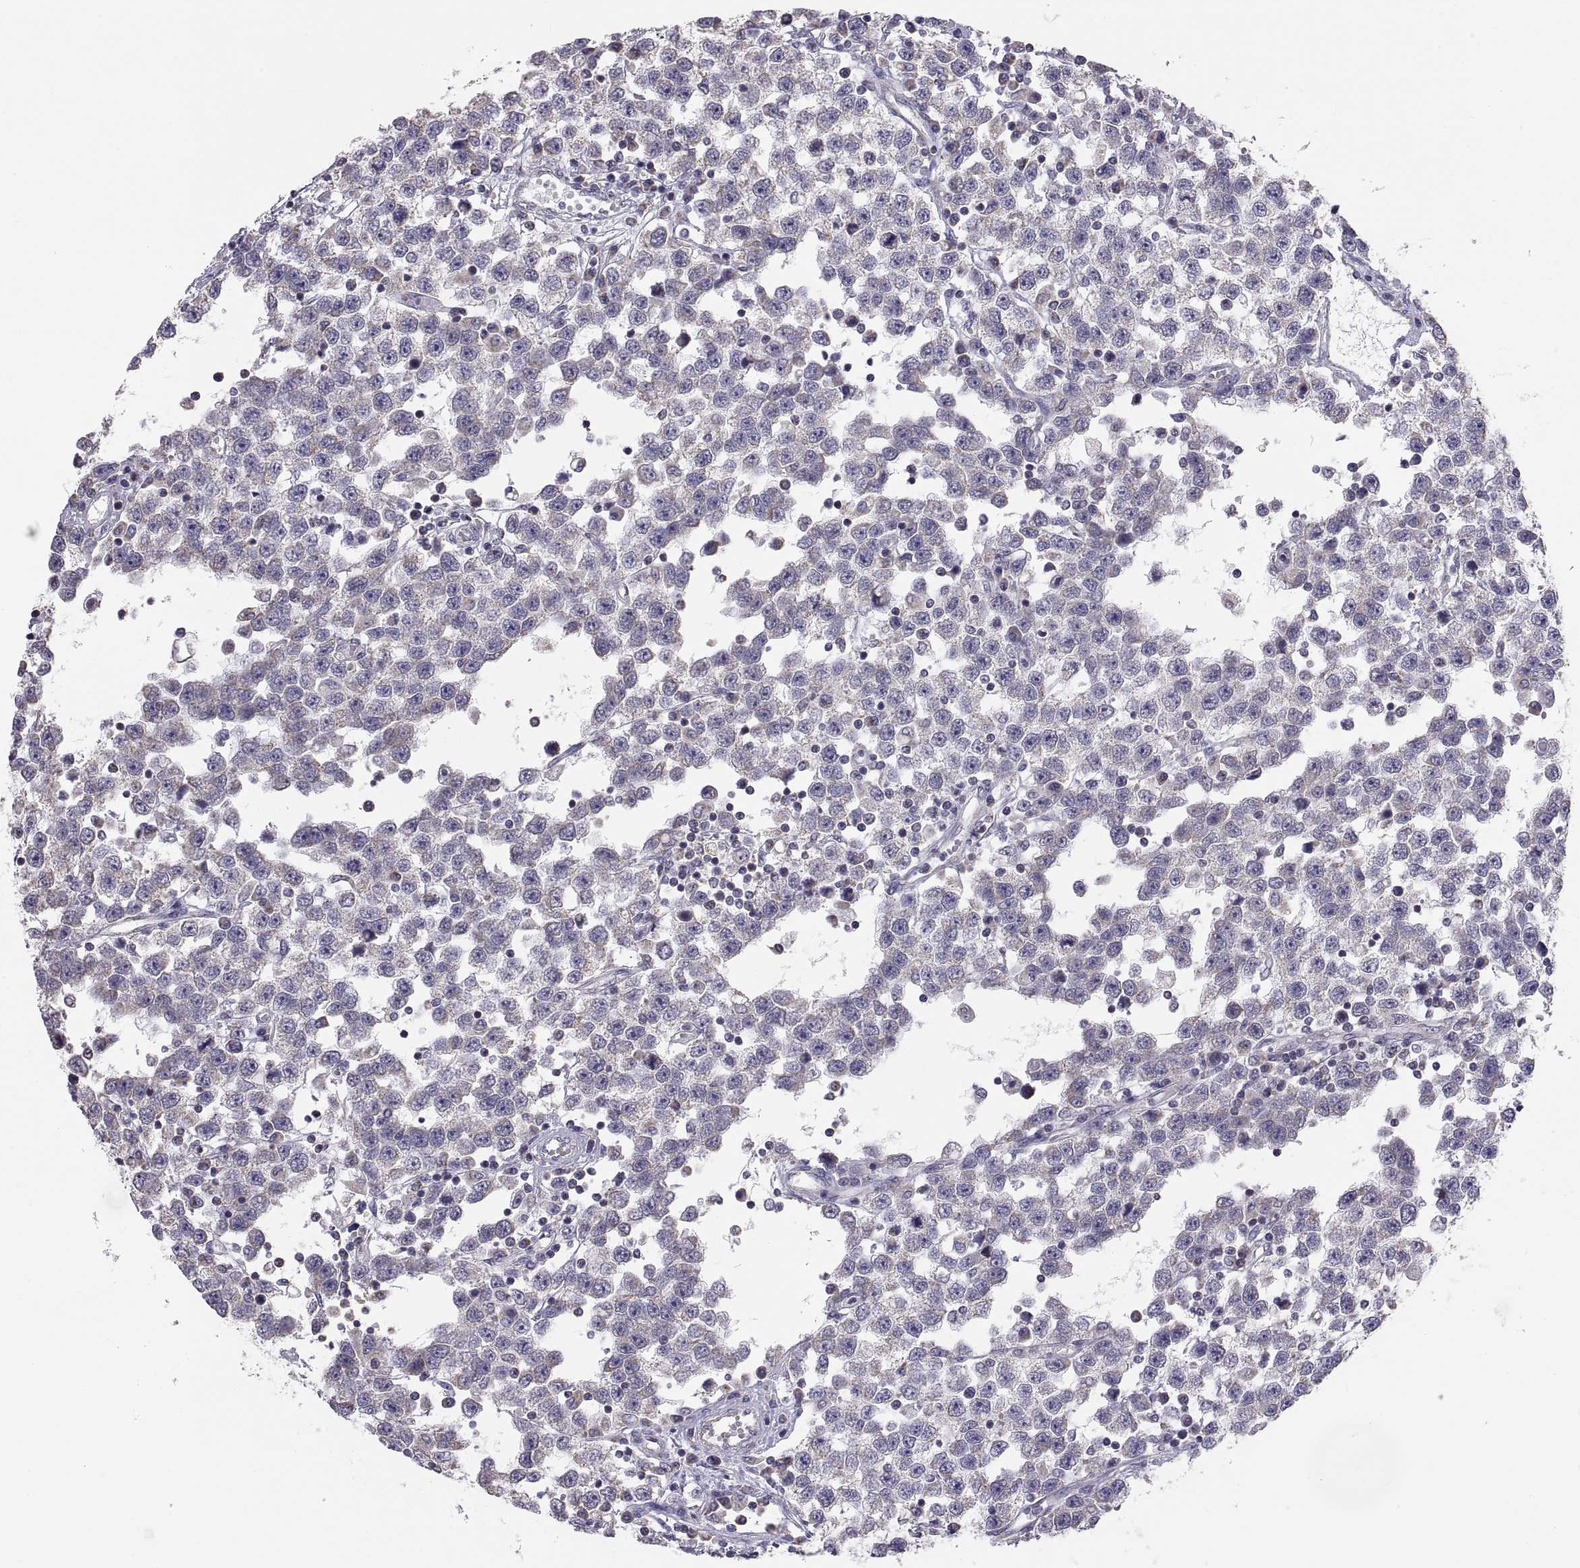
{"staining": {"intensity": "negative", "quantity": "none", "location": "none"}, "tissue": "testis cancer", "cell_type": "Tumor cells", "image_type": "cancer", "snomed": [{"axis": "morphology", "description": "Seminoma, NOS"}, {"axis": "topography", "description": "Testis"}], "caption": "IHC image of human testis cancer (seminoma) stained for a protein (brown), which demonstrates no staining in tumor cells.", "gene": "TNNC1", "patient": {"sex": "male", "age": 34}}